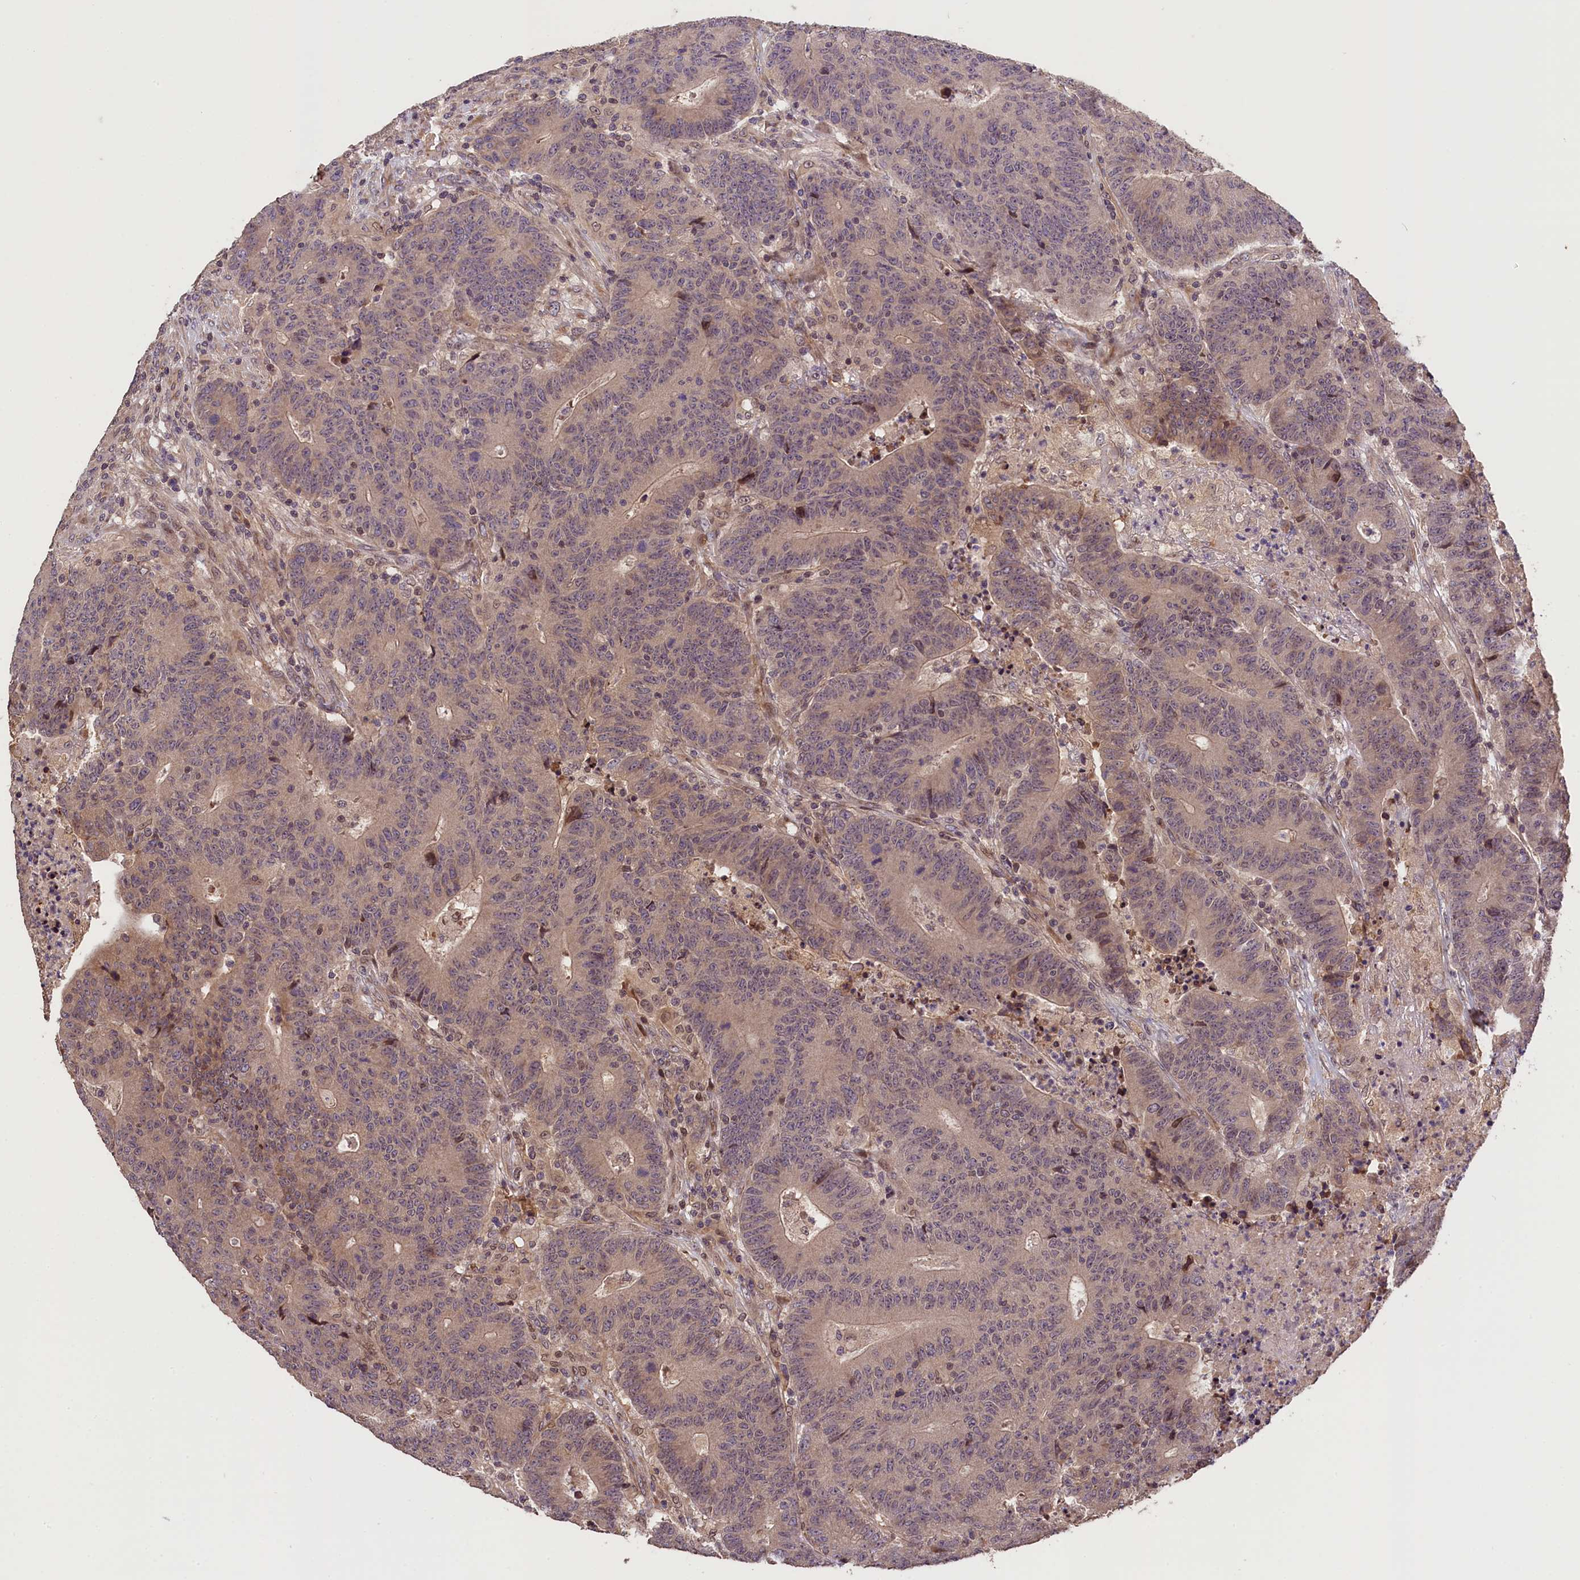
{"staining": {"intensity": "weak", "quantity": ">75%", "location": "cytoplasmic/membranous"}, "tissue": "colorectal cancer", "cell_type": "Tumor cells", "image_type": "cancer", "snomed": [{"axis": "morphology", "description": "Adenocarcinoma, NOS"}, {"axis": "topography", "description": "Colon"}], "caption": "Human colorectal cancer (adenocarcinoma) stained with a brown dye exhibits weak cytoplasmic/membranous positive positivity in approximately >75% of tumor cells.", "gene": "DNAJB9", "patient": {"sex": "female", "age": 75}}